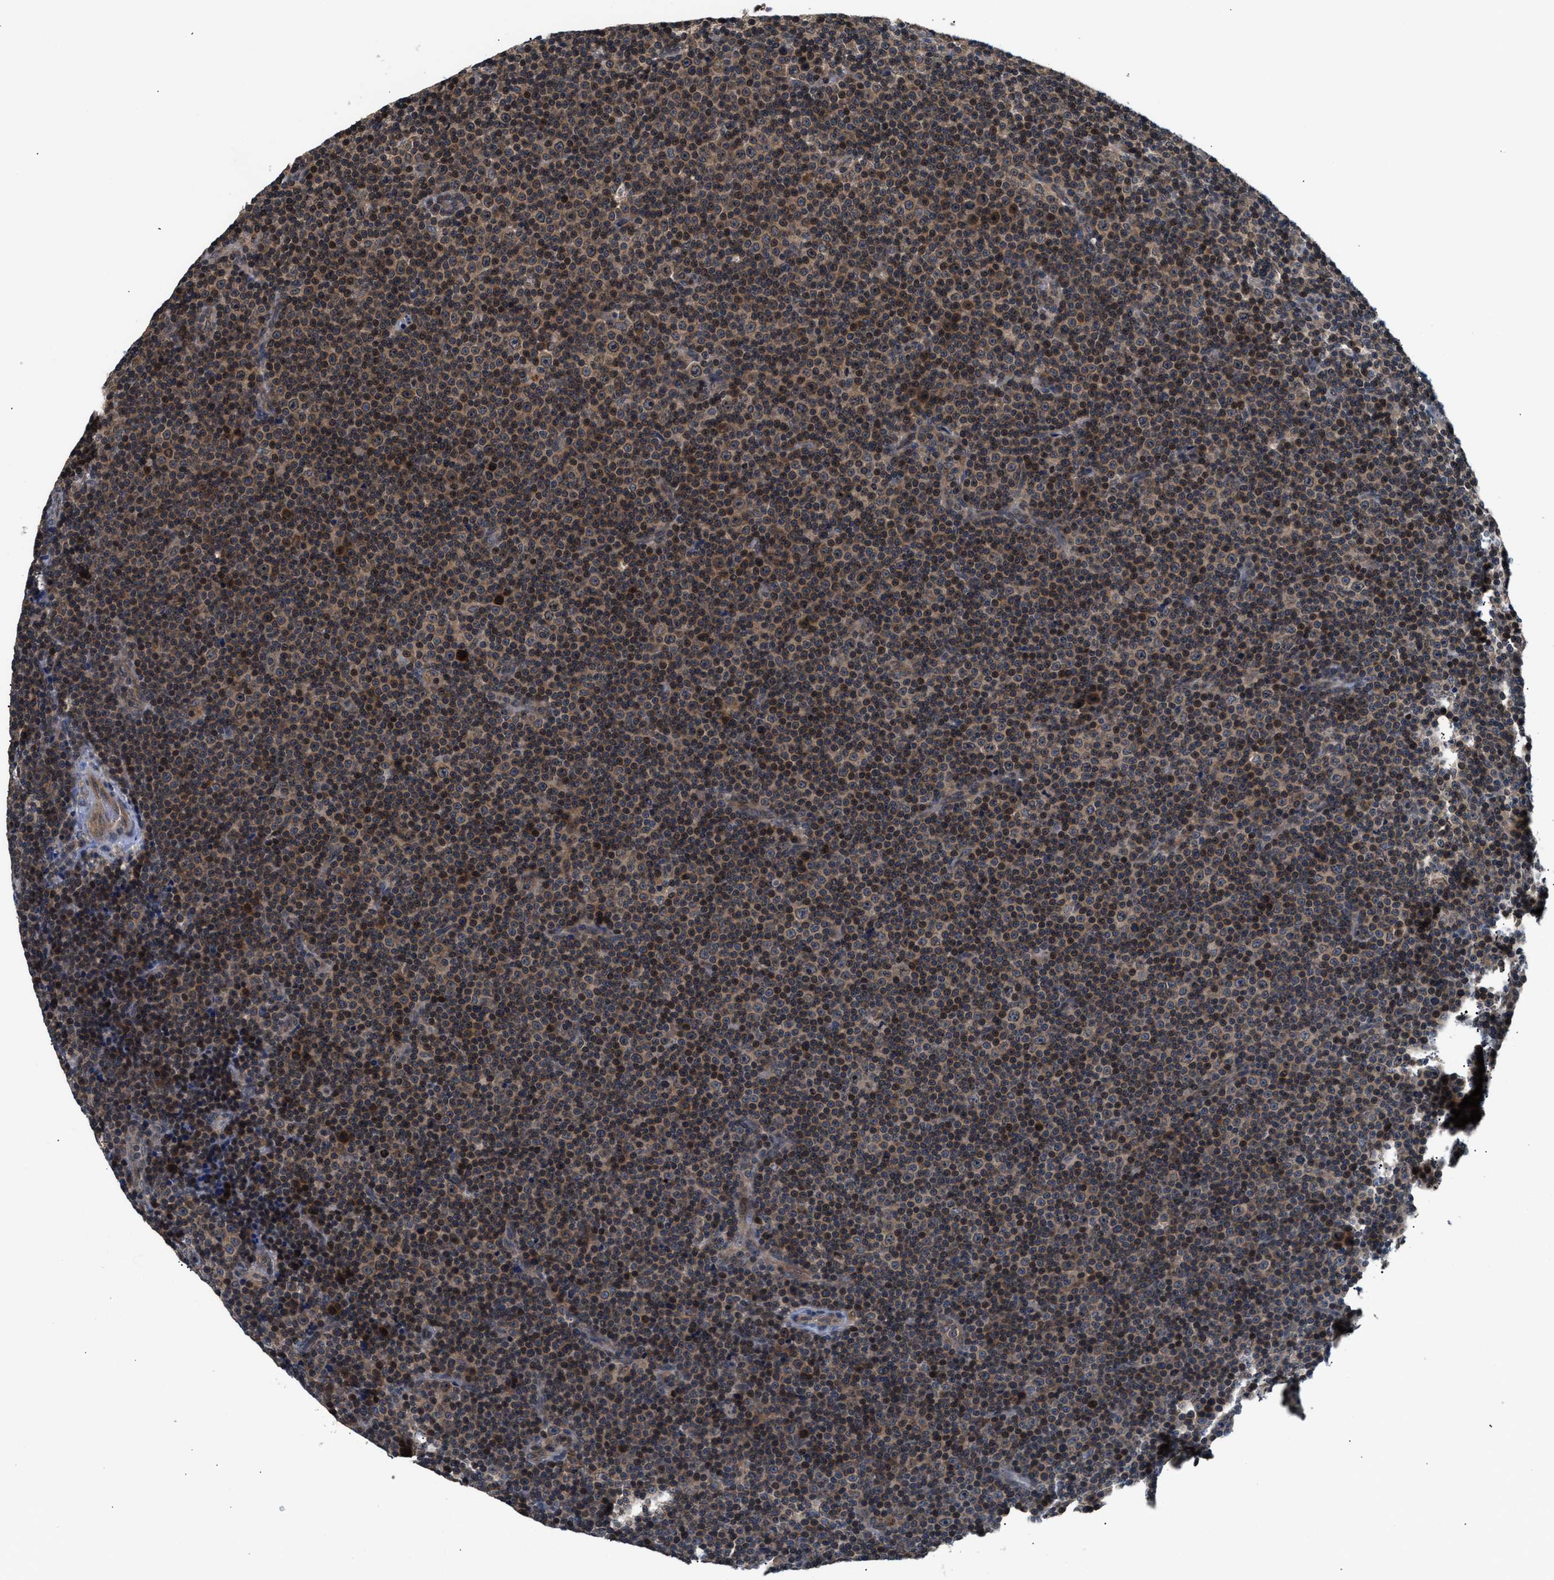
{"staining": {"intensity": "weak", "quantity": ">75%", "location": "cytoplasmic/membranous"}, "tissue": "lymphoma", "cell_type": "Tumor cells", "image_type": "cancer", "snomed": [{"axis": "morphology", "description": "Malignant lymphoma, non-Hodgkin's type, Low grade"}, {"axis": "topography", "description": "Lymph node"}], "caption": "Immunohistochemical staining of low-grade malignant lymphoma, non-Hodgkin's type exhibits weak cytoplasmic/membranous protein expression in about >75% of tumor cells.", "gene": "RAB29", "patient": {"sex": "female", "age": 67}}